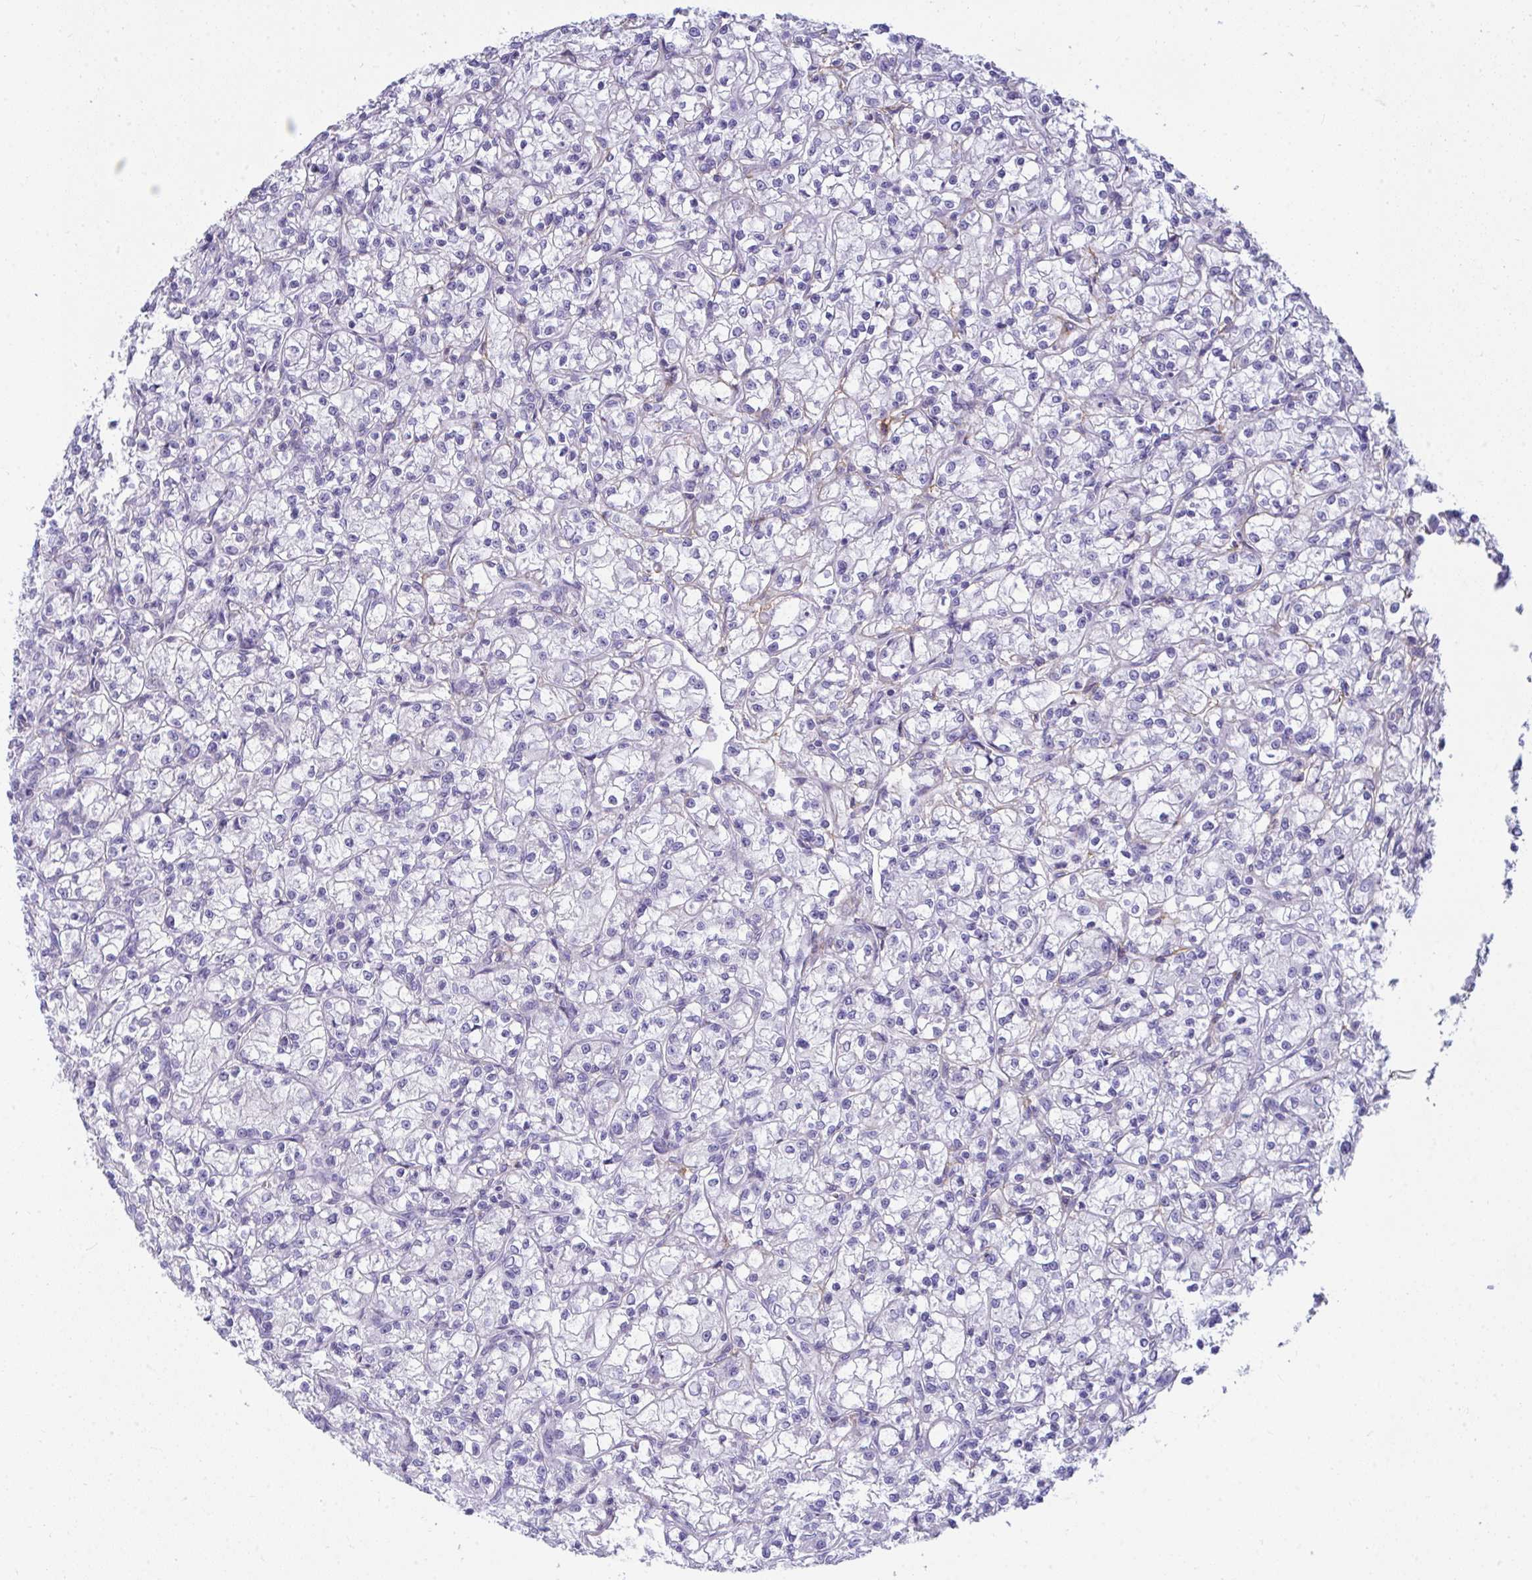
{"staining": {"intensity": "negative", "quantity": "none", "location": "none"}, "tissue": "renal cancer", "cell_type": "Tumor cells", "image_type": "cancer", "snomed": [{"axis": "morphology", "description": "Adenocarcinoma, NOS"}, {"axis": "topography", "description": "Kidney"}], "caption": "Protein analysis of renal cancer (adenocarcinoma) displays no significant staining in tumor cells.", "gene": "LHFPL6", "patient": {"sex": "female", "age": 59}}